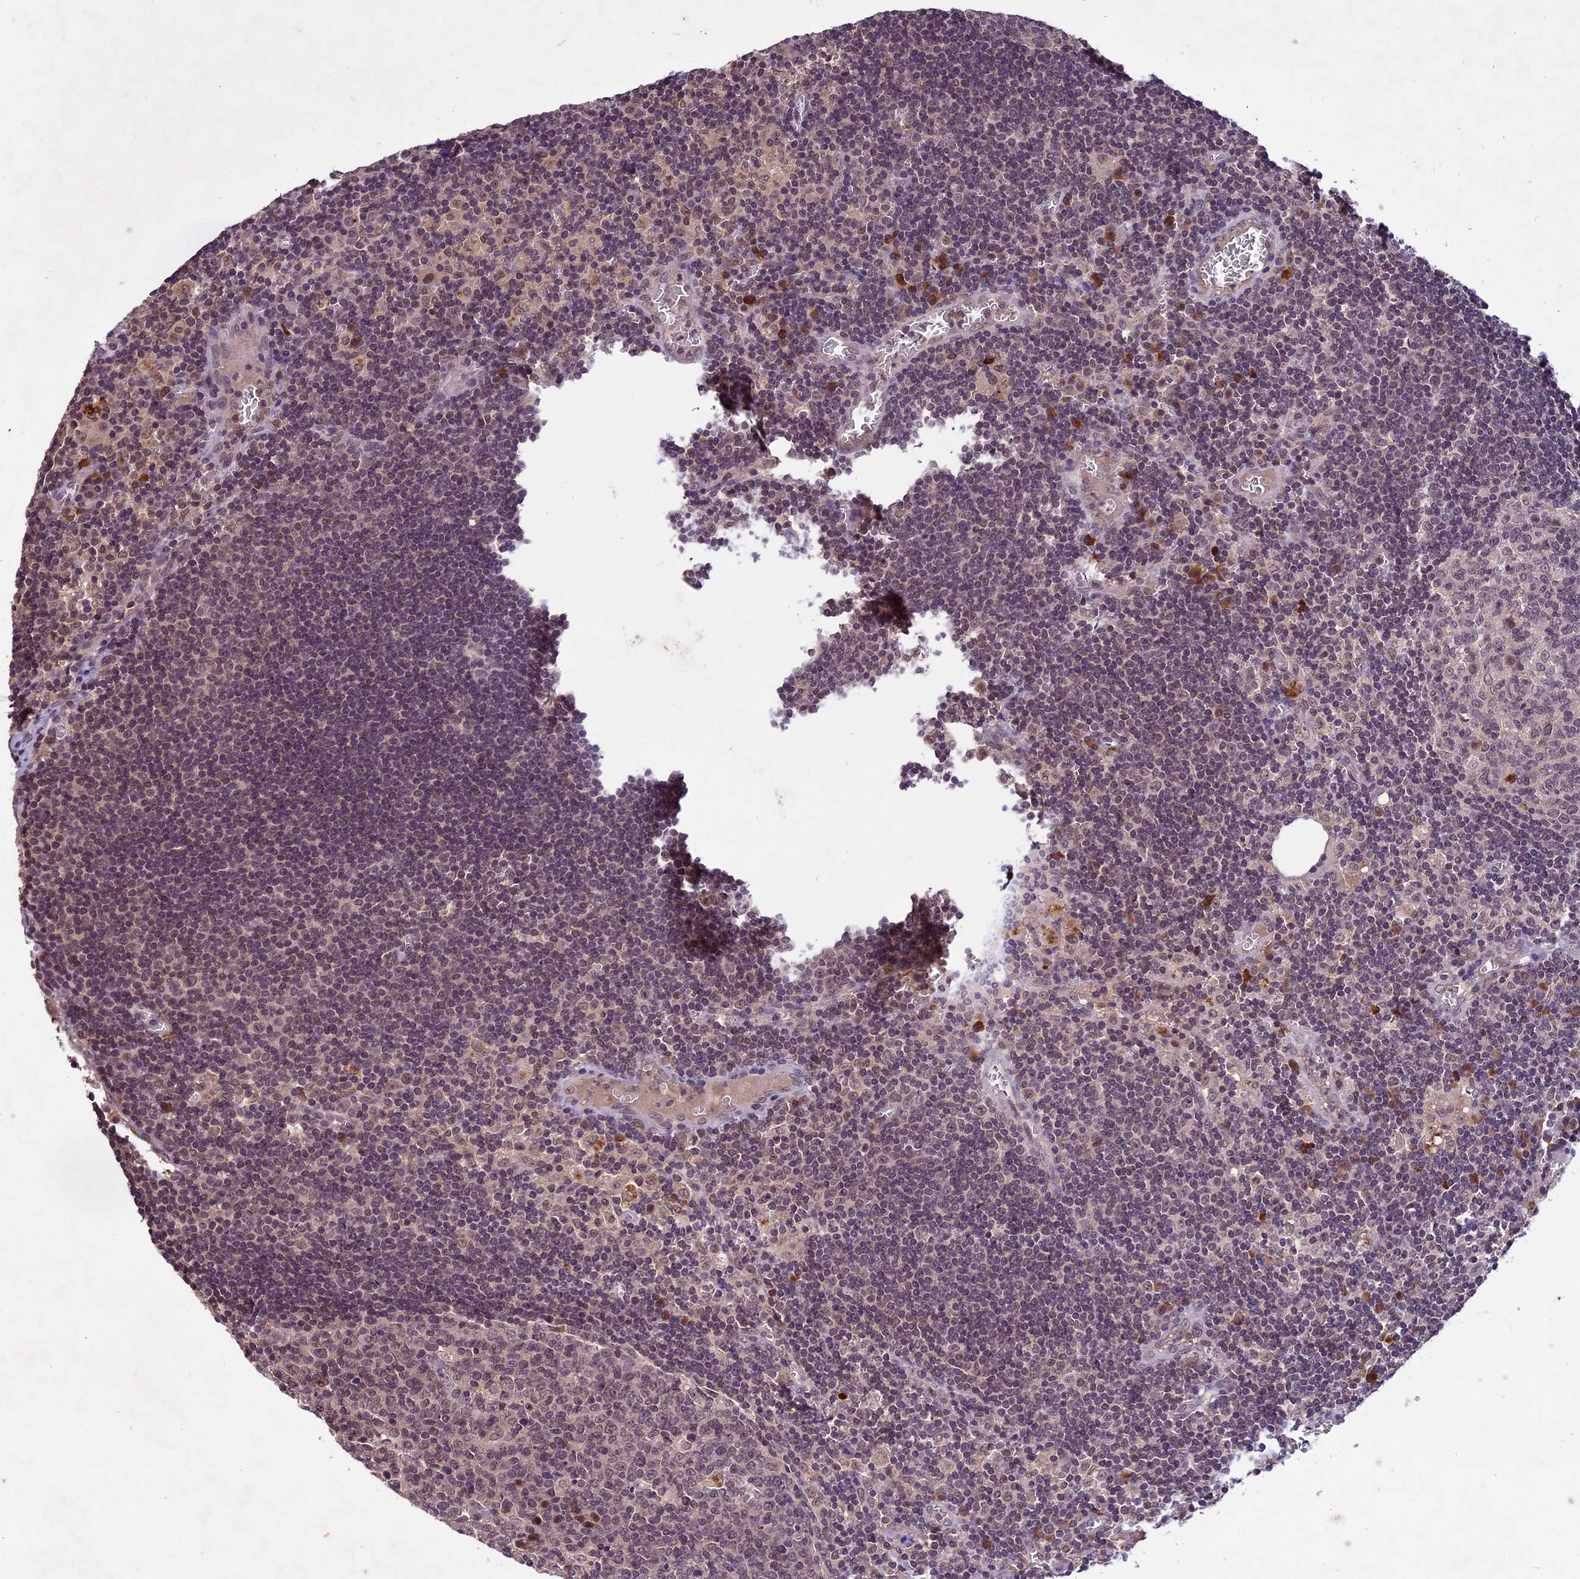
{"staining": {"intensity": "weak", "quantity": "25%-75%", "location": "nuclear"}, "tissue": "lymph node", "cell_type": "Germinal center cells", "image_type": "normal", "snomed": [{"axis": "morphology", "description": "Normal tissue, NOS"}, {"axis": "topography", "description": "Lymph node"}], "caption": "Protein staining by IHC reveals weak nuclear staining in approximately 25%-75% of germinal center cells in benign lymph node.", "gene": "ATP10A", "patient": {"sex": "female", "age": 73}}